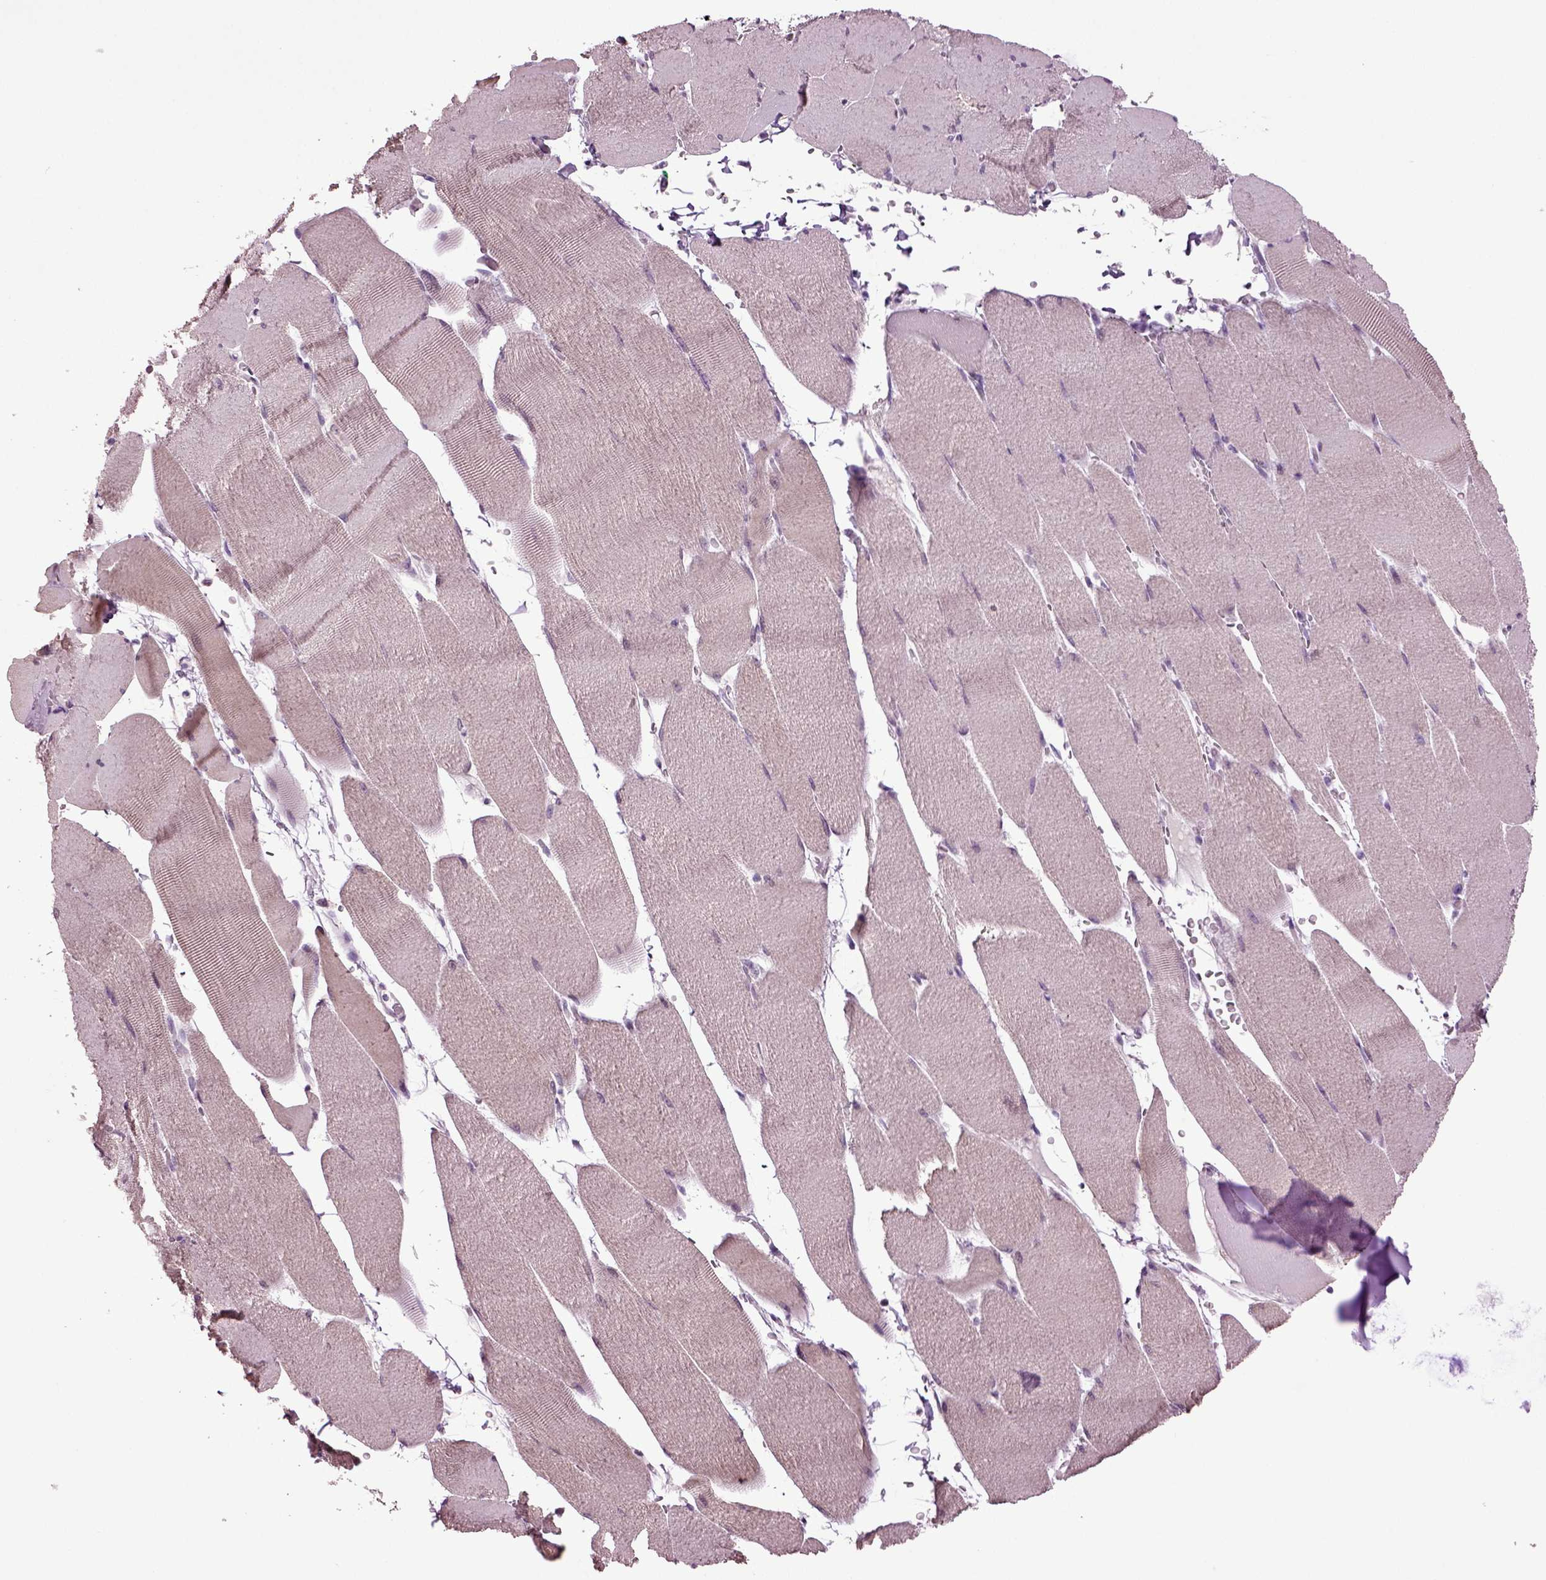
{"staining": {"intensity": "negative", "quantity": "none", "location": "none"}, "tissue": "skeletal muscle", "cell_type": "Myocytes", "image_type": "normal", "snomed": [{"axis": "morphology", "description": "Normal tissue, NOS"}, {"axis": "topography", "description": "Skeletal muscle"}], "caption": "DAB immunohistochemical staining of unremarkable skeletal muscle exhibits no significant positivity in myocytes.", "gene": "PLCH2", "patient": {"sex": "male", "age": 56}}